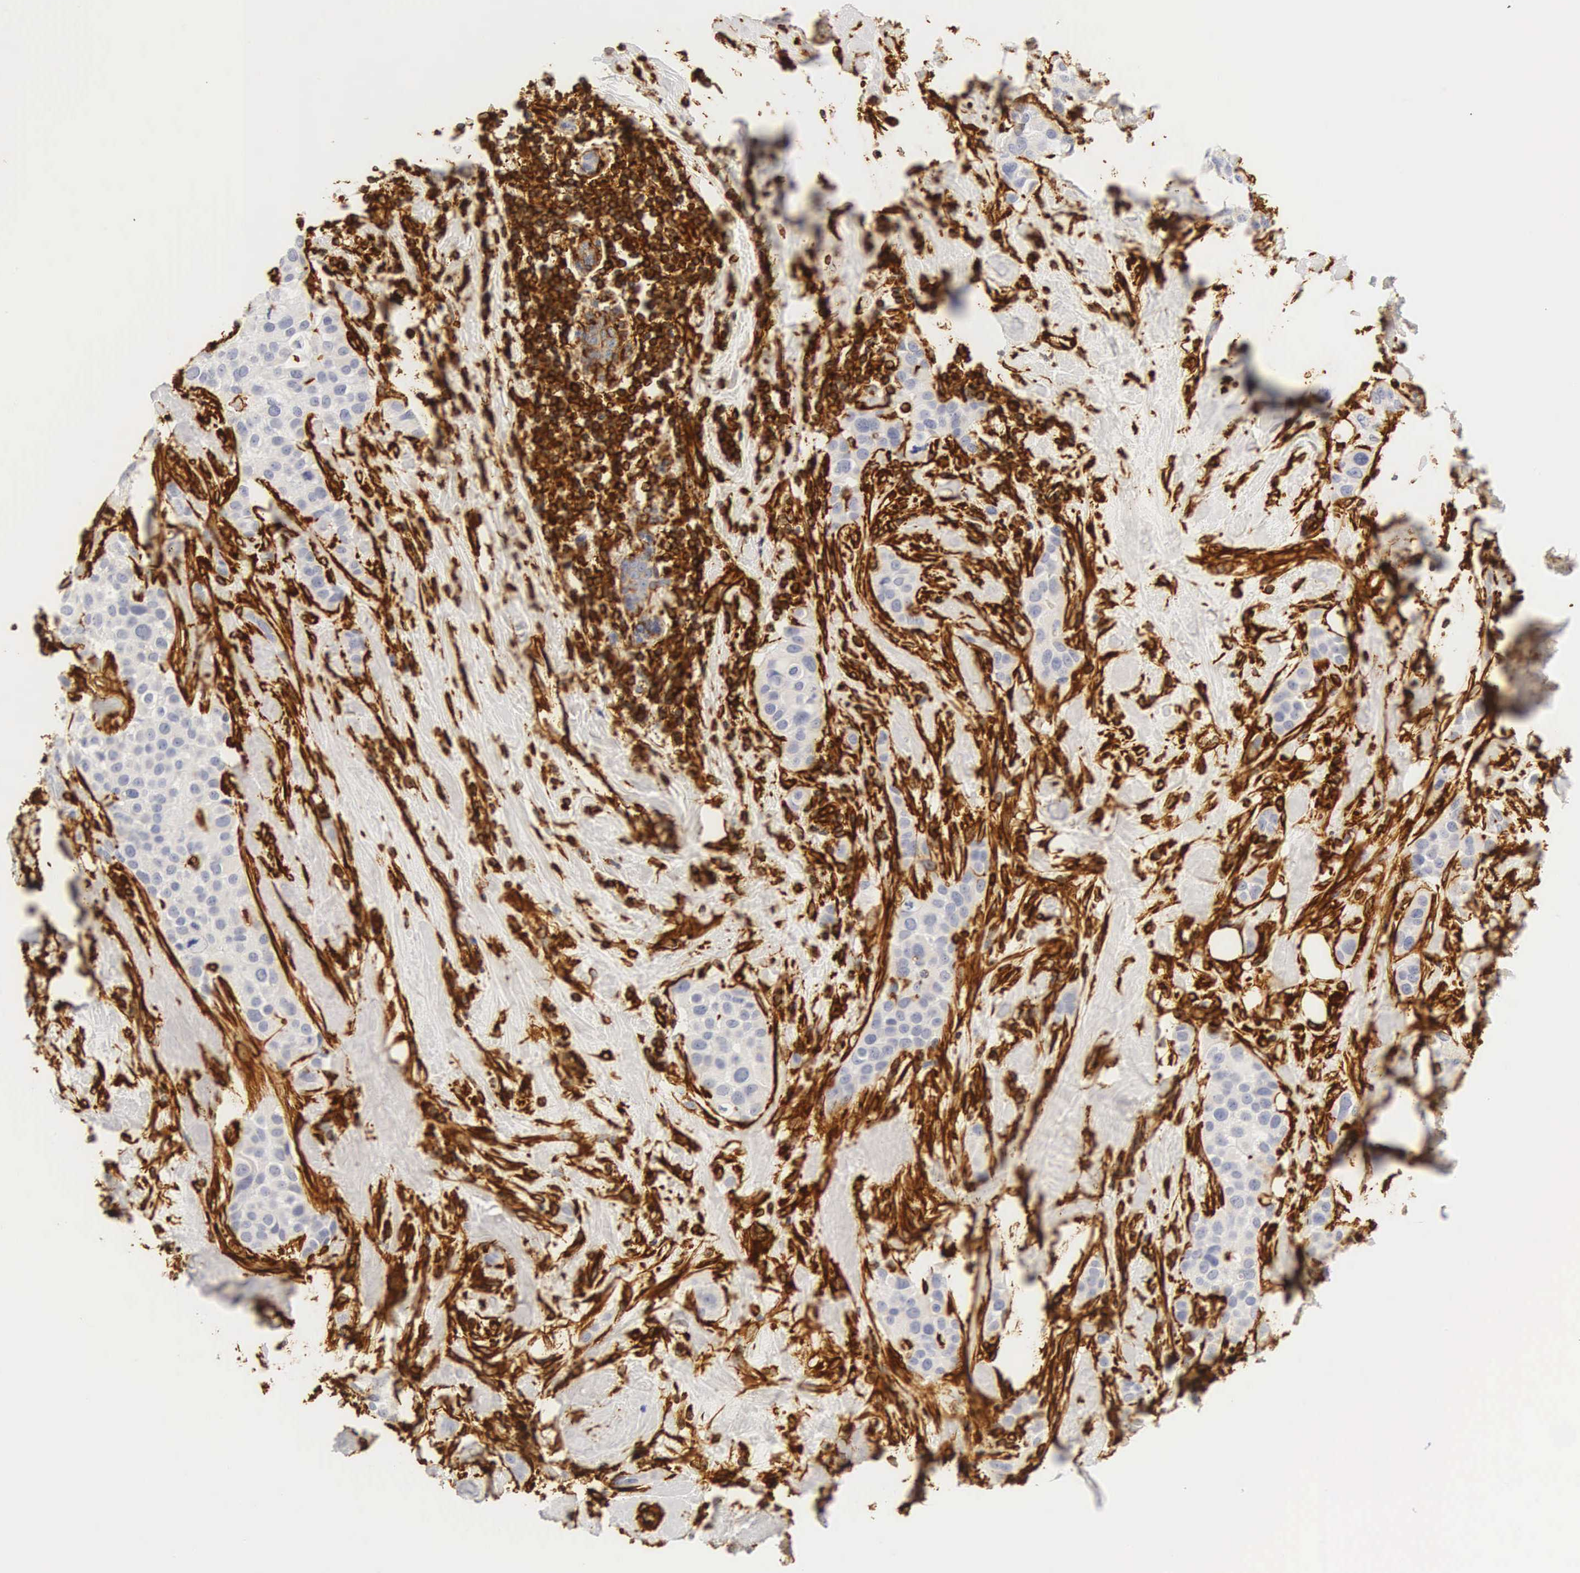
{"staining": {"intensity": "negative", "quantity": "none", "location": "none"}, "tissue": "breast cancer", "cell_type": "Tumor cells", "image_type": "cancer", "snomed": [{"axis": "morphology", "description": "Duct carcinoma"}, {"axis": "topography", "description": "Breast"}], "caption": "DAB (3,3'-diaminobenzidine) immunohistochemical staining of human invasive ductal carcinoma (breast) reveals no significant positivity in tumor cells. Brightfield microscopy of IHC stained with DAB (brown) and hematoxylin (blue), captured at high magnification.", "gene": "VIM", "patient": {"sex": "female", "age": 45}}